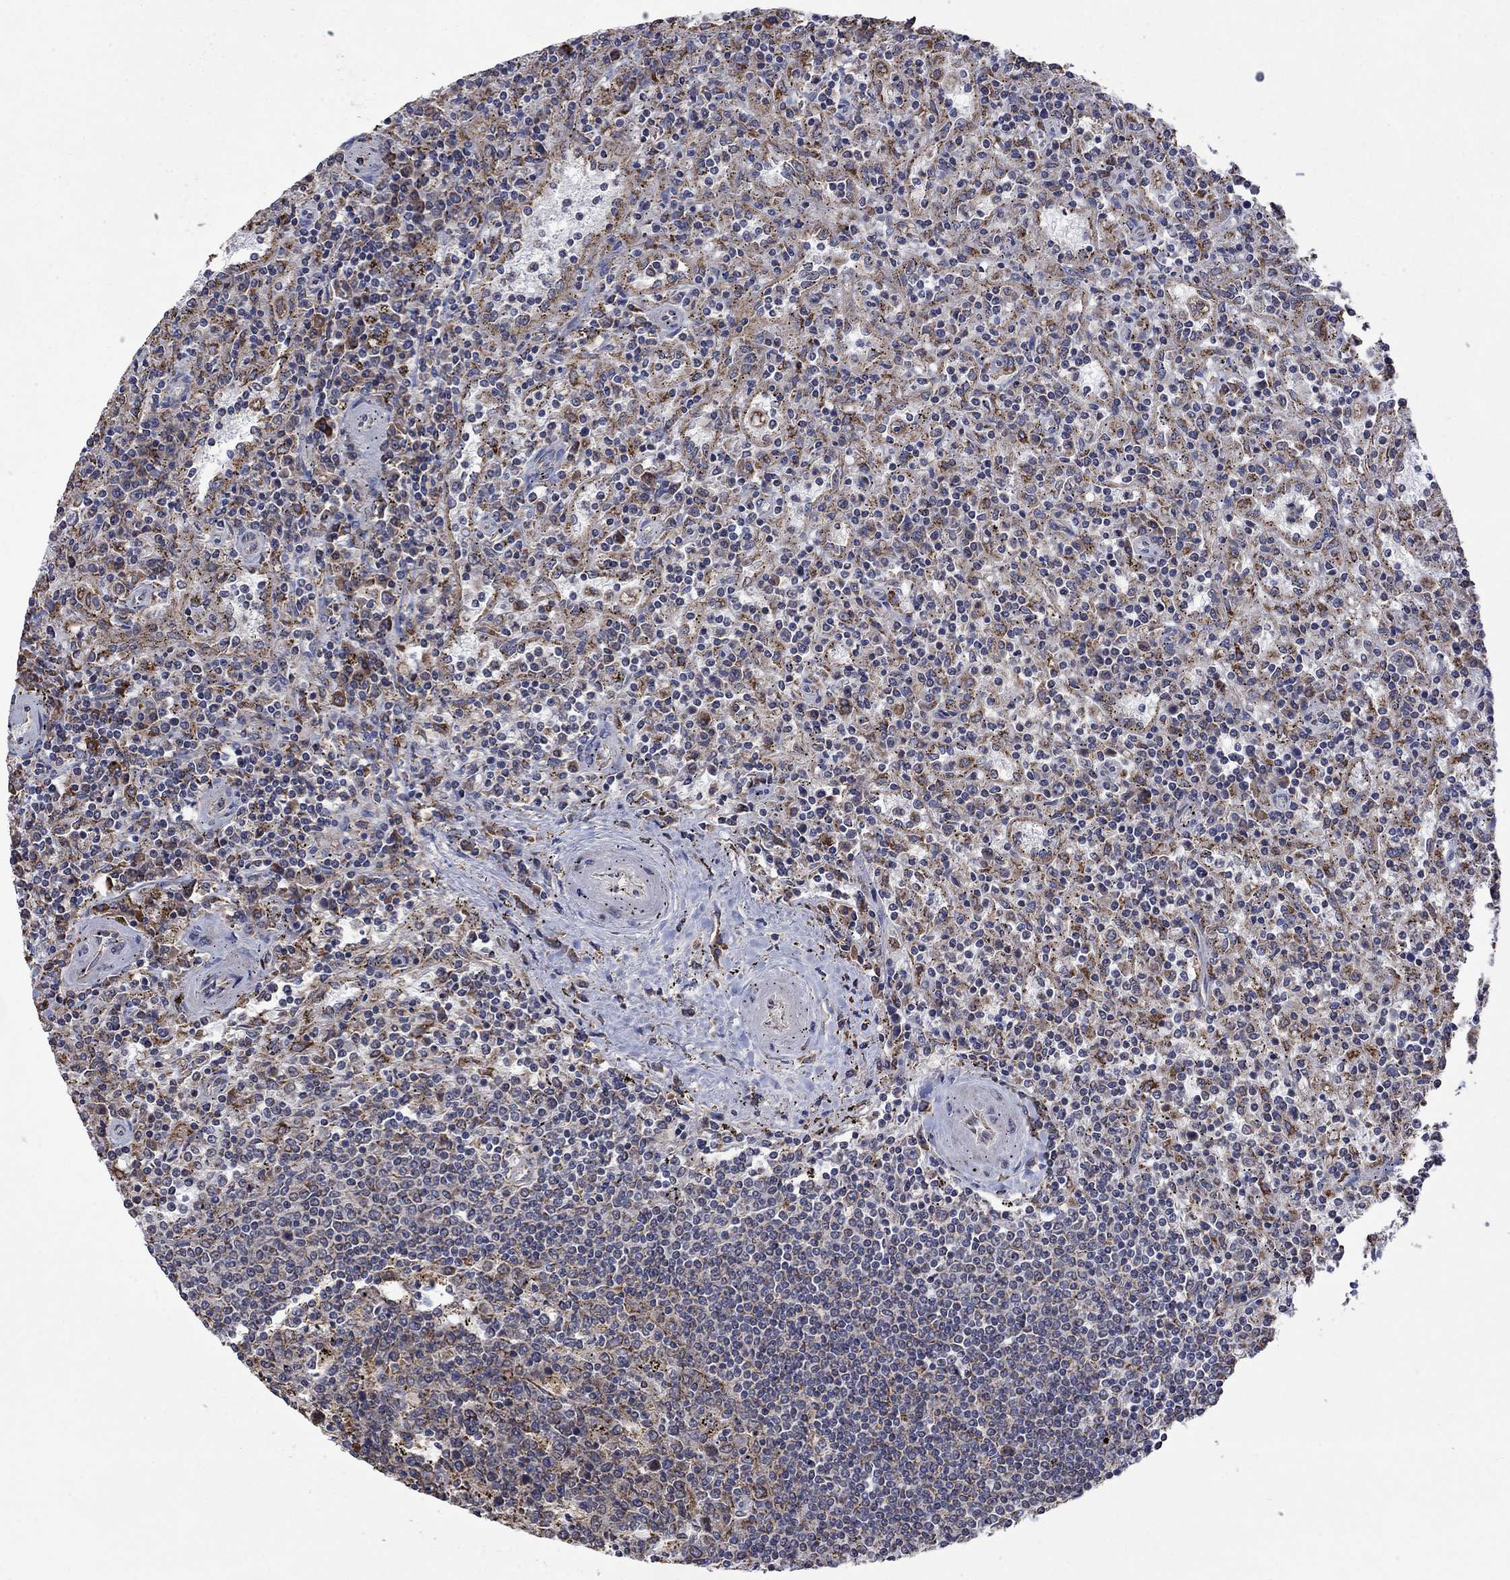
{"staining": {"intensity": "weak", "quantity": "25%-75%", "location": "cytoplasmic/membranous"}, "tissue": "lymphoma", "cell_type": "Tumor cells", "image_type": "cancer", "snomed": [{"axis": "morphology", "description": "Malignant lymphoma, non-Hodgkin's type, Low grade"}, {"axis": "topography", "description": "Spleen"}], "caption": "This is an image of immunohistochemistry staining of malignant lymphoma, non-Hodgkin's type (low-grade), which shows weak expression in the cytoplasmic/membranous of tumor cells.", "gene": "FURIN", "patient": {"sex": "male", "age": 62}}